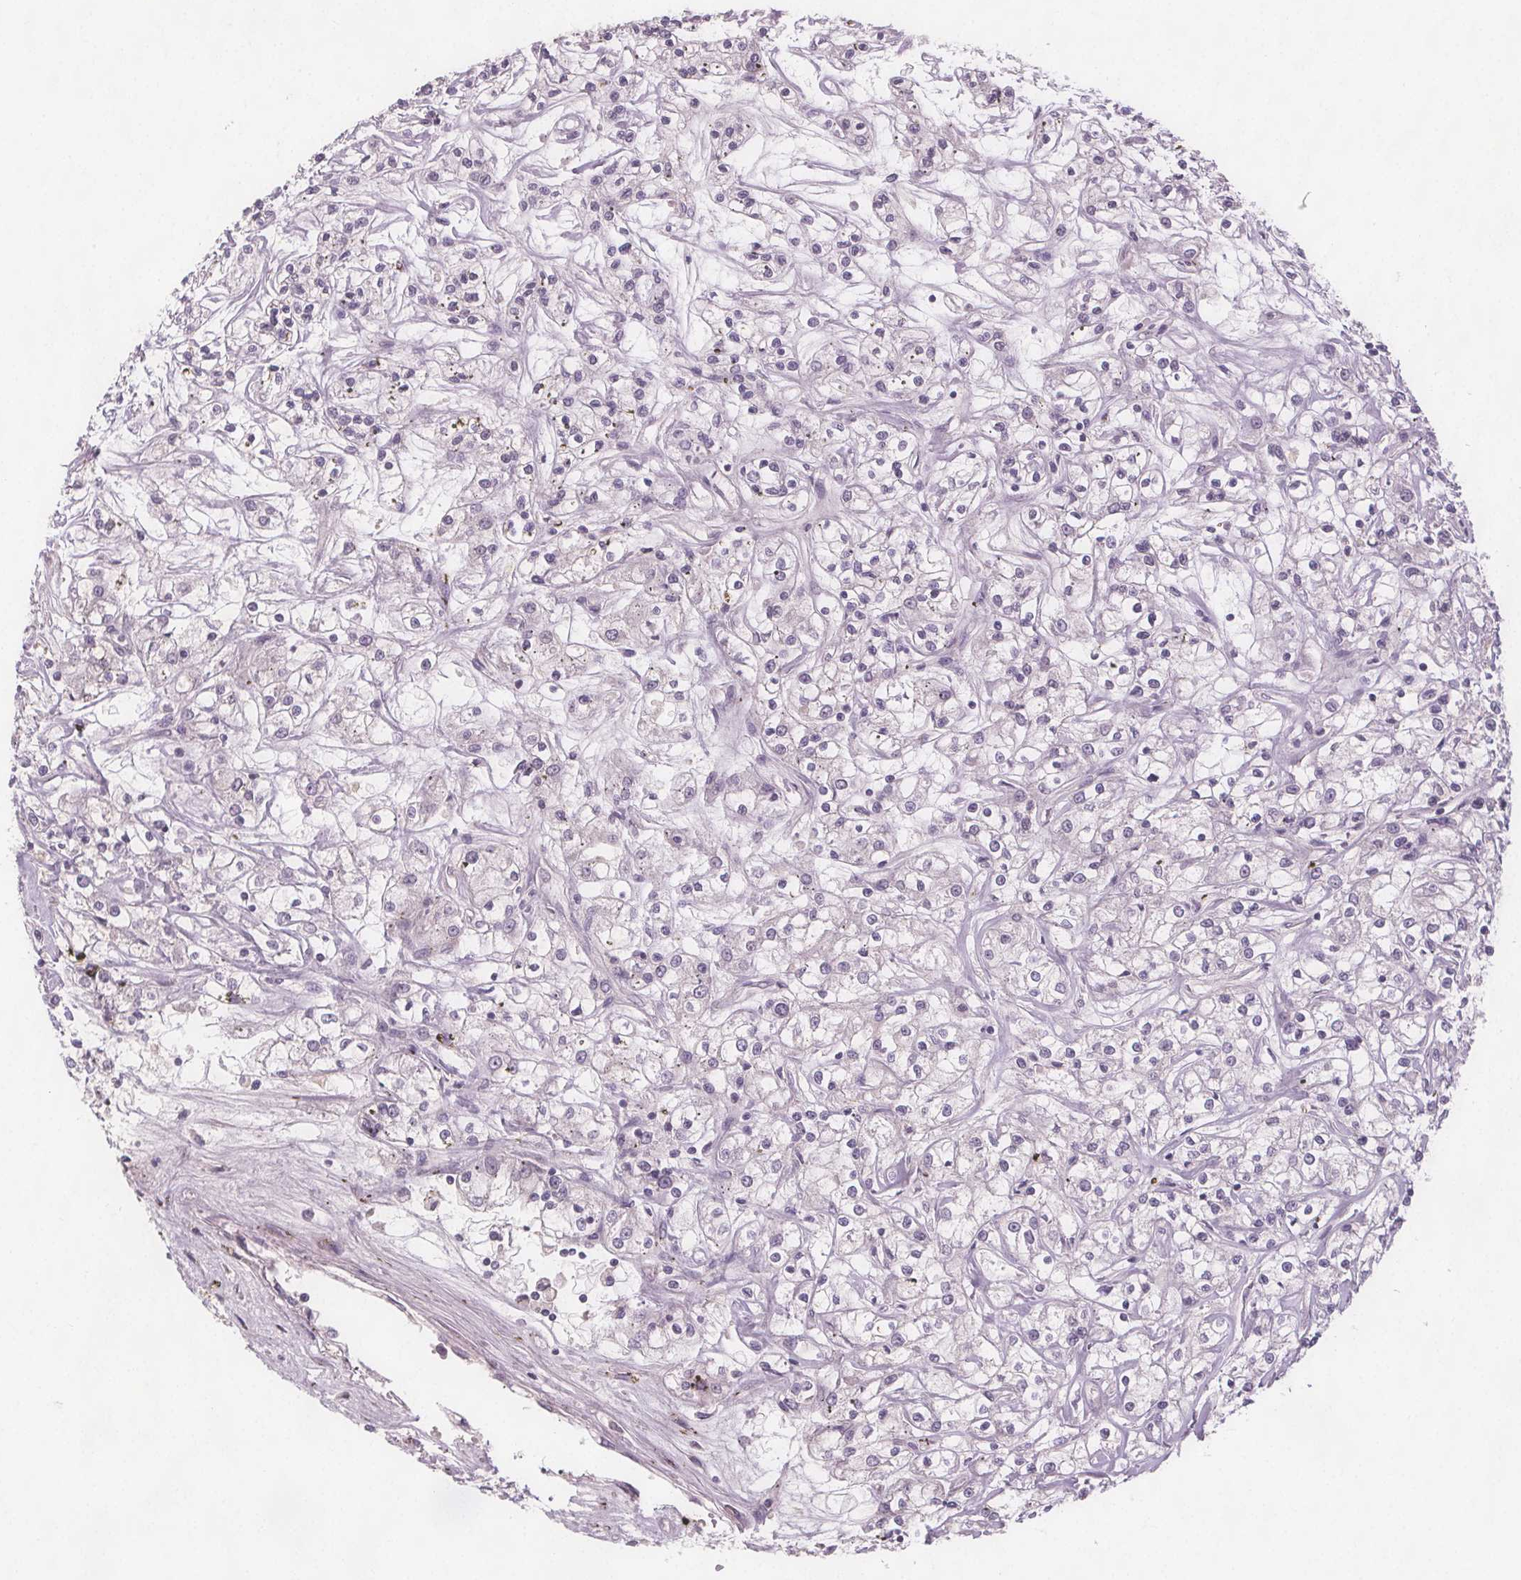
{"staining": {"intensity": "negative", "quantity": "none", "location": "none"}, "tissue": "renal cancer", "cell_type": "Tumor cells", "image_type": "cancer", "snomed": [{"axis": "morphology", "description": "Adenocarcinoma, NOS"}, {"axis": "topography", "description": "Kidney"}], "caption": "Immunohistochemistry of human renal adenocarcinoma reveals no staining in tumor cells. (DAB IHC with hematoxylin counter stain).", "gene": "VNN1", "patient": {"sex": "female", "age": 59}}